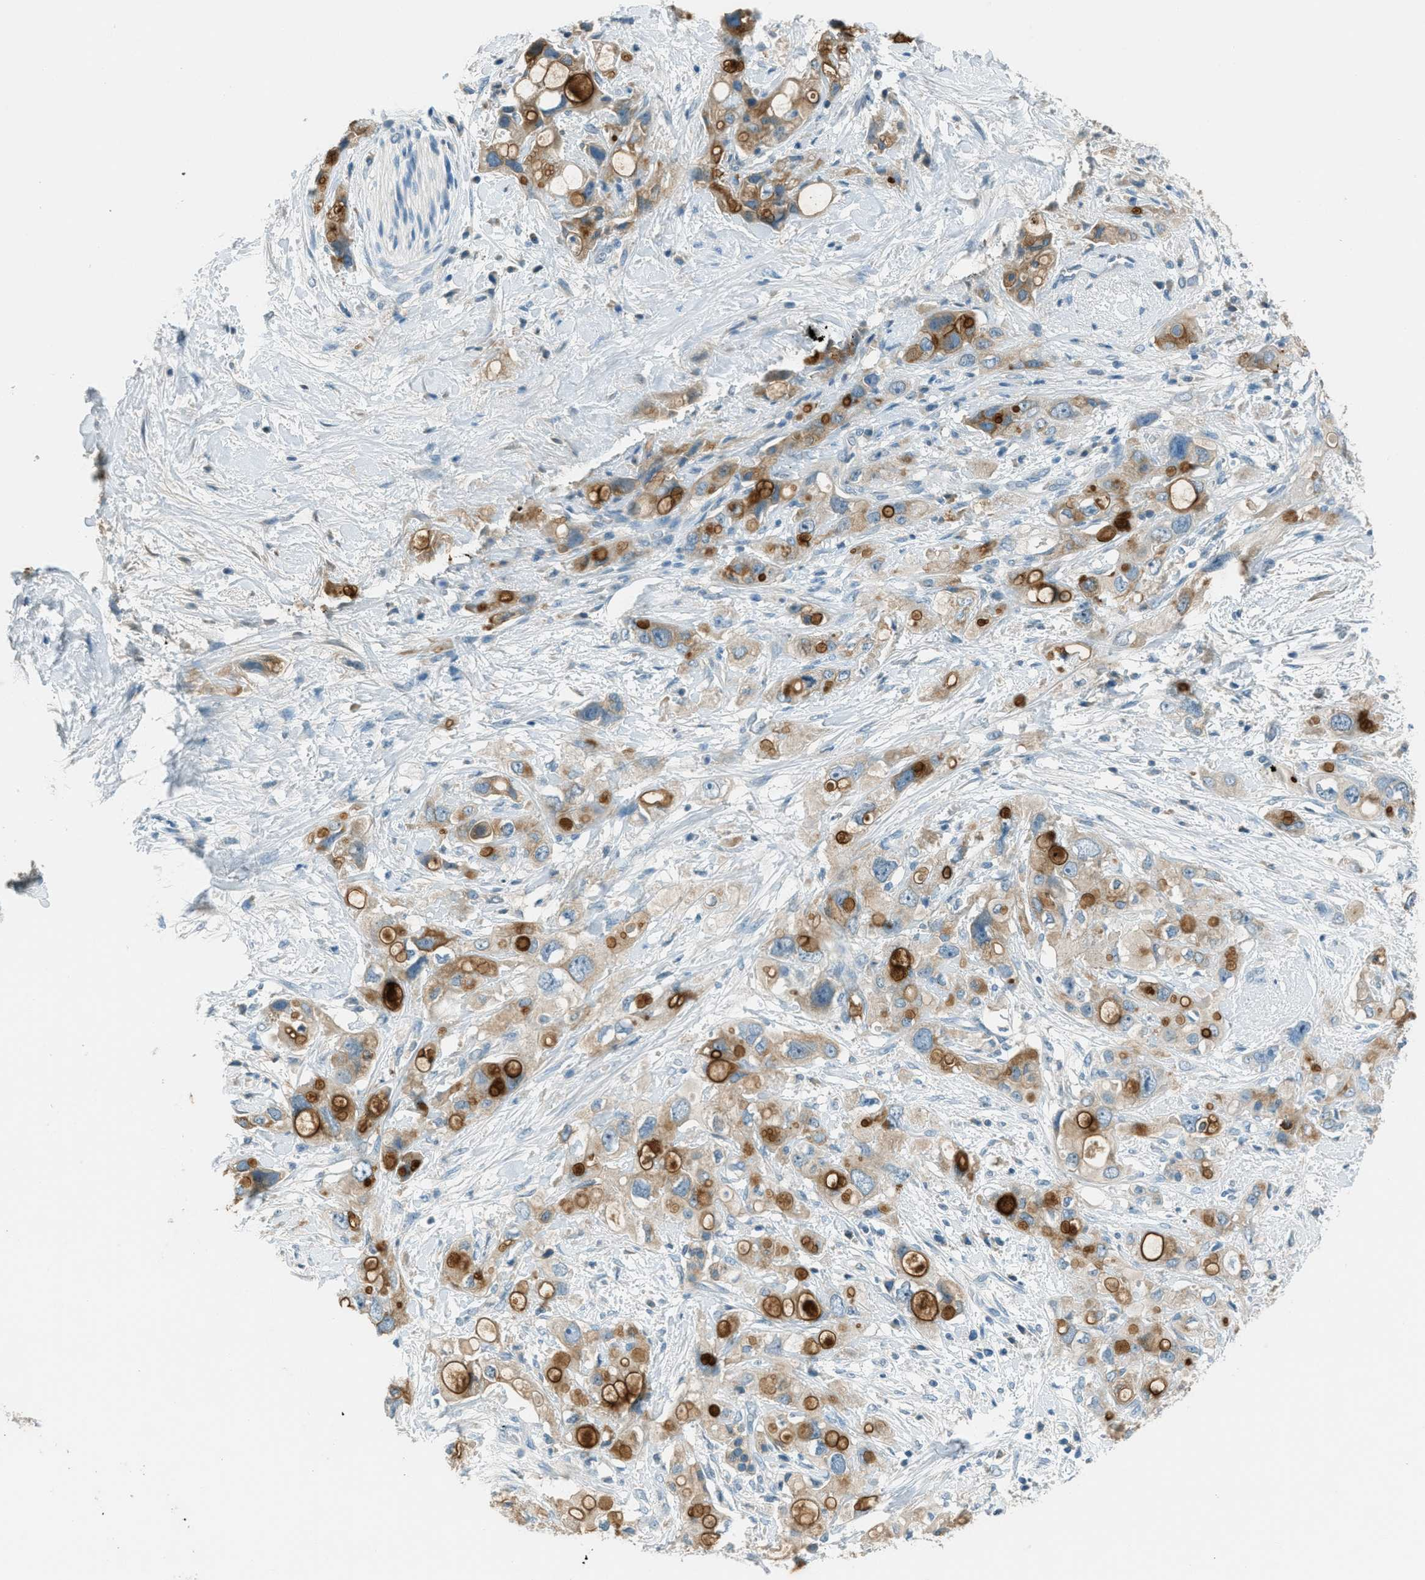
{"staining": {"intensity": "moderate", "quantity": ">75%", "location": "cytoplasmic/membranous"}, "tissue": "pancreatic cancer", "cell_type": "Tumor cells", "image_type": "cancer", "snomed": [{"axis": "morphology", "description": "Adenocarcinoma, NOS"}, {"axis": "topography", "description": "Pancreas"}], "caption": "This is a micrograph of IHC staining of pancreatic cancer, which shows moderate expression in the cytoplasmic/membranous of tumor cells.", "gene": "MSLN", "patient": {"sex": "female", "age": 56}}